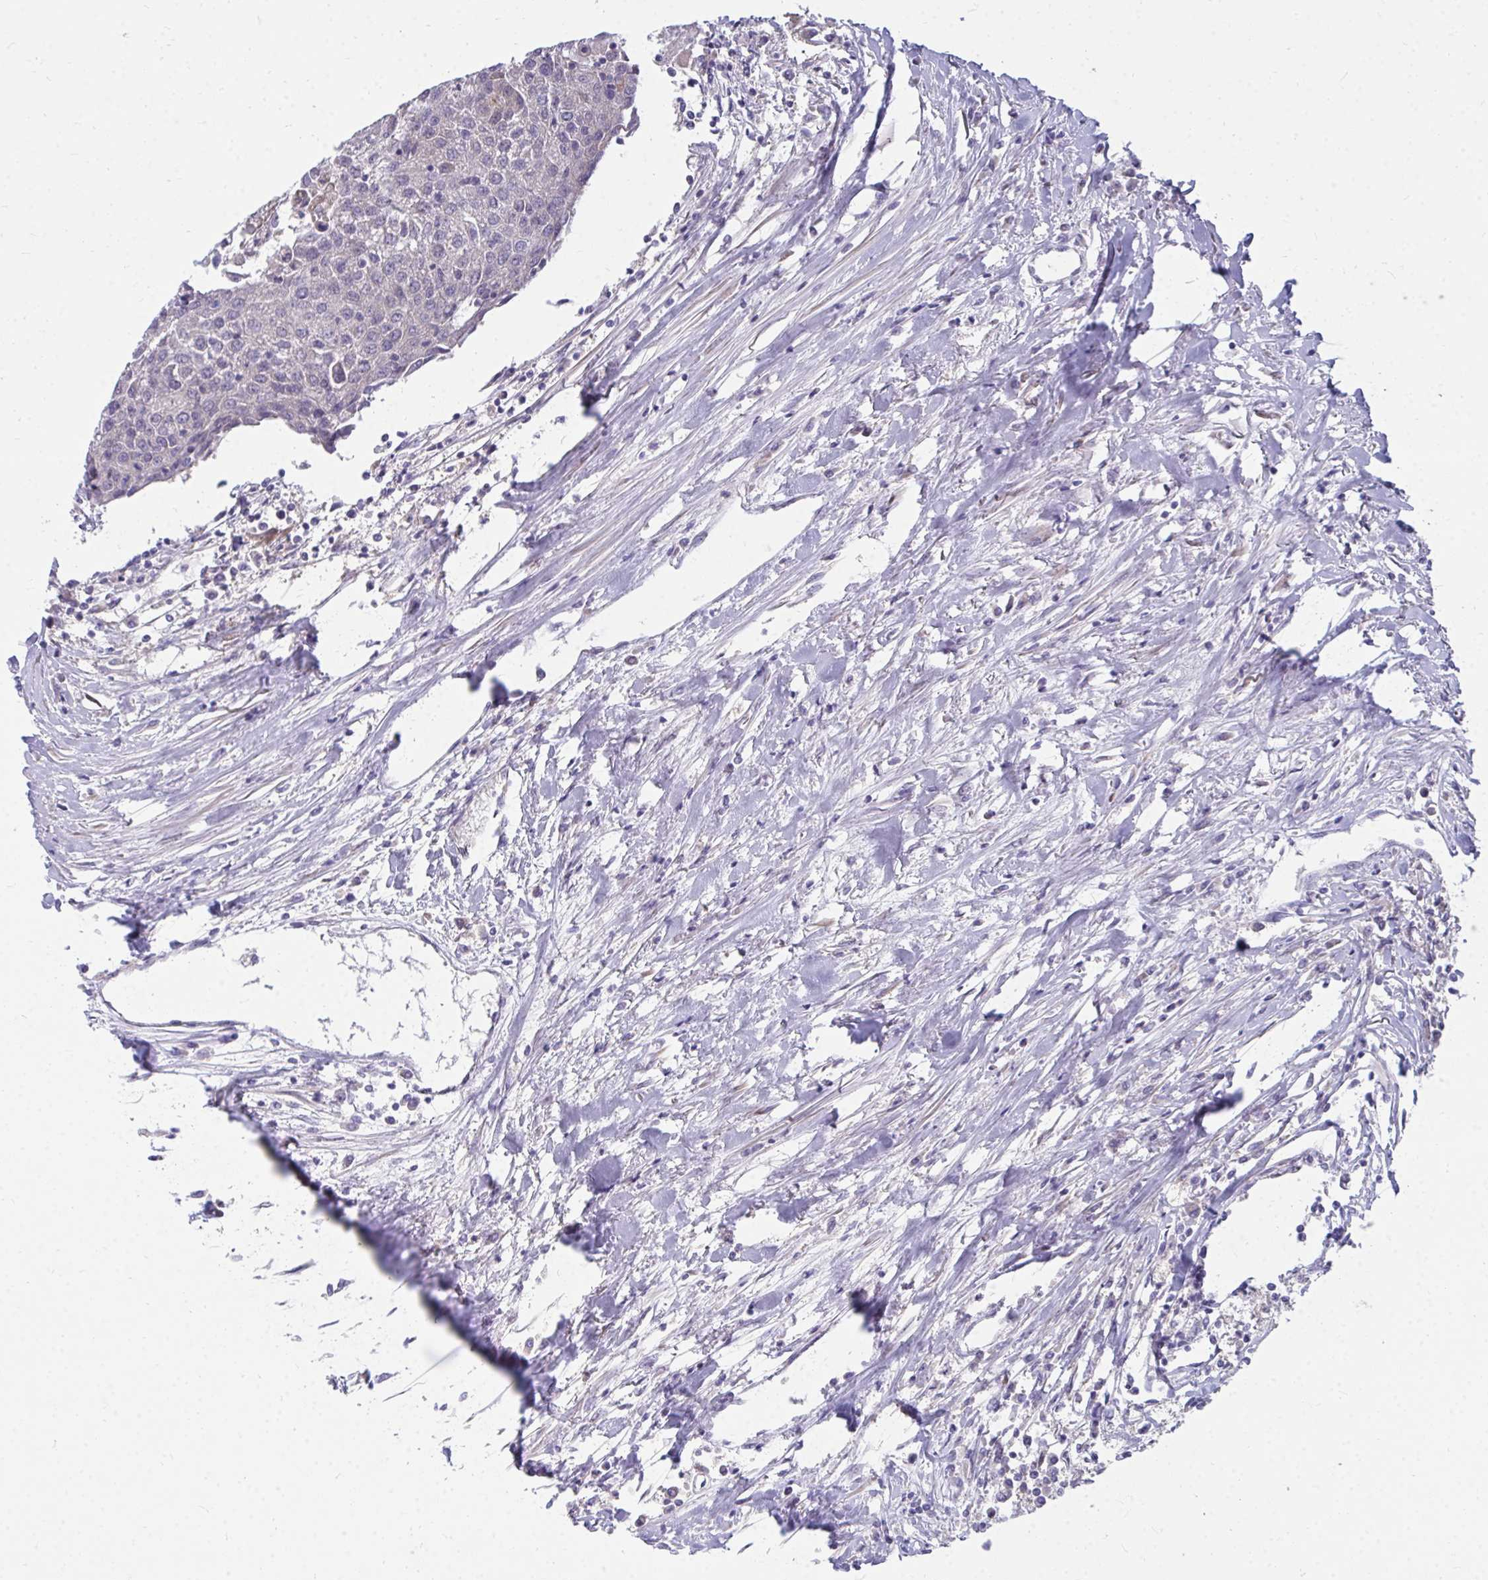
{"staining": {"intensity": "negative", "quantity": "none", "location": "none"}, "tissue": "urothelial cancer", "cell_type": "Tumor cells", "image_type": "cancer", "snomed": [{"axis": "morphology", "description": "Urothelial carcinoma, High grade"}, {"axis": "topography", "description": "Urinary bladder"}], "caption": "Tumor cells show no significant expression in urothelial cancer.", "gene": "MROH8", "patient": {"sex": "female", "age": 85}}